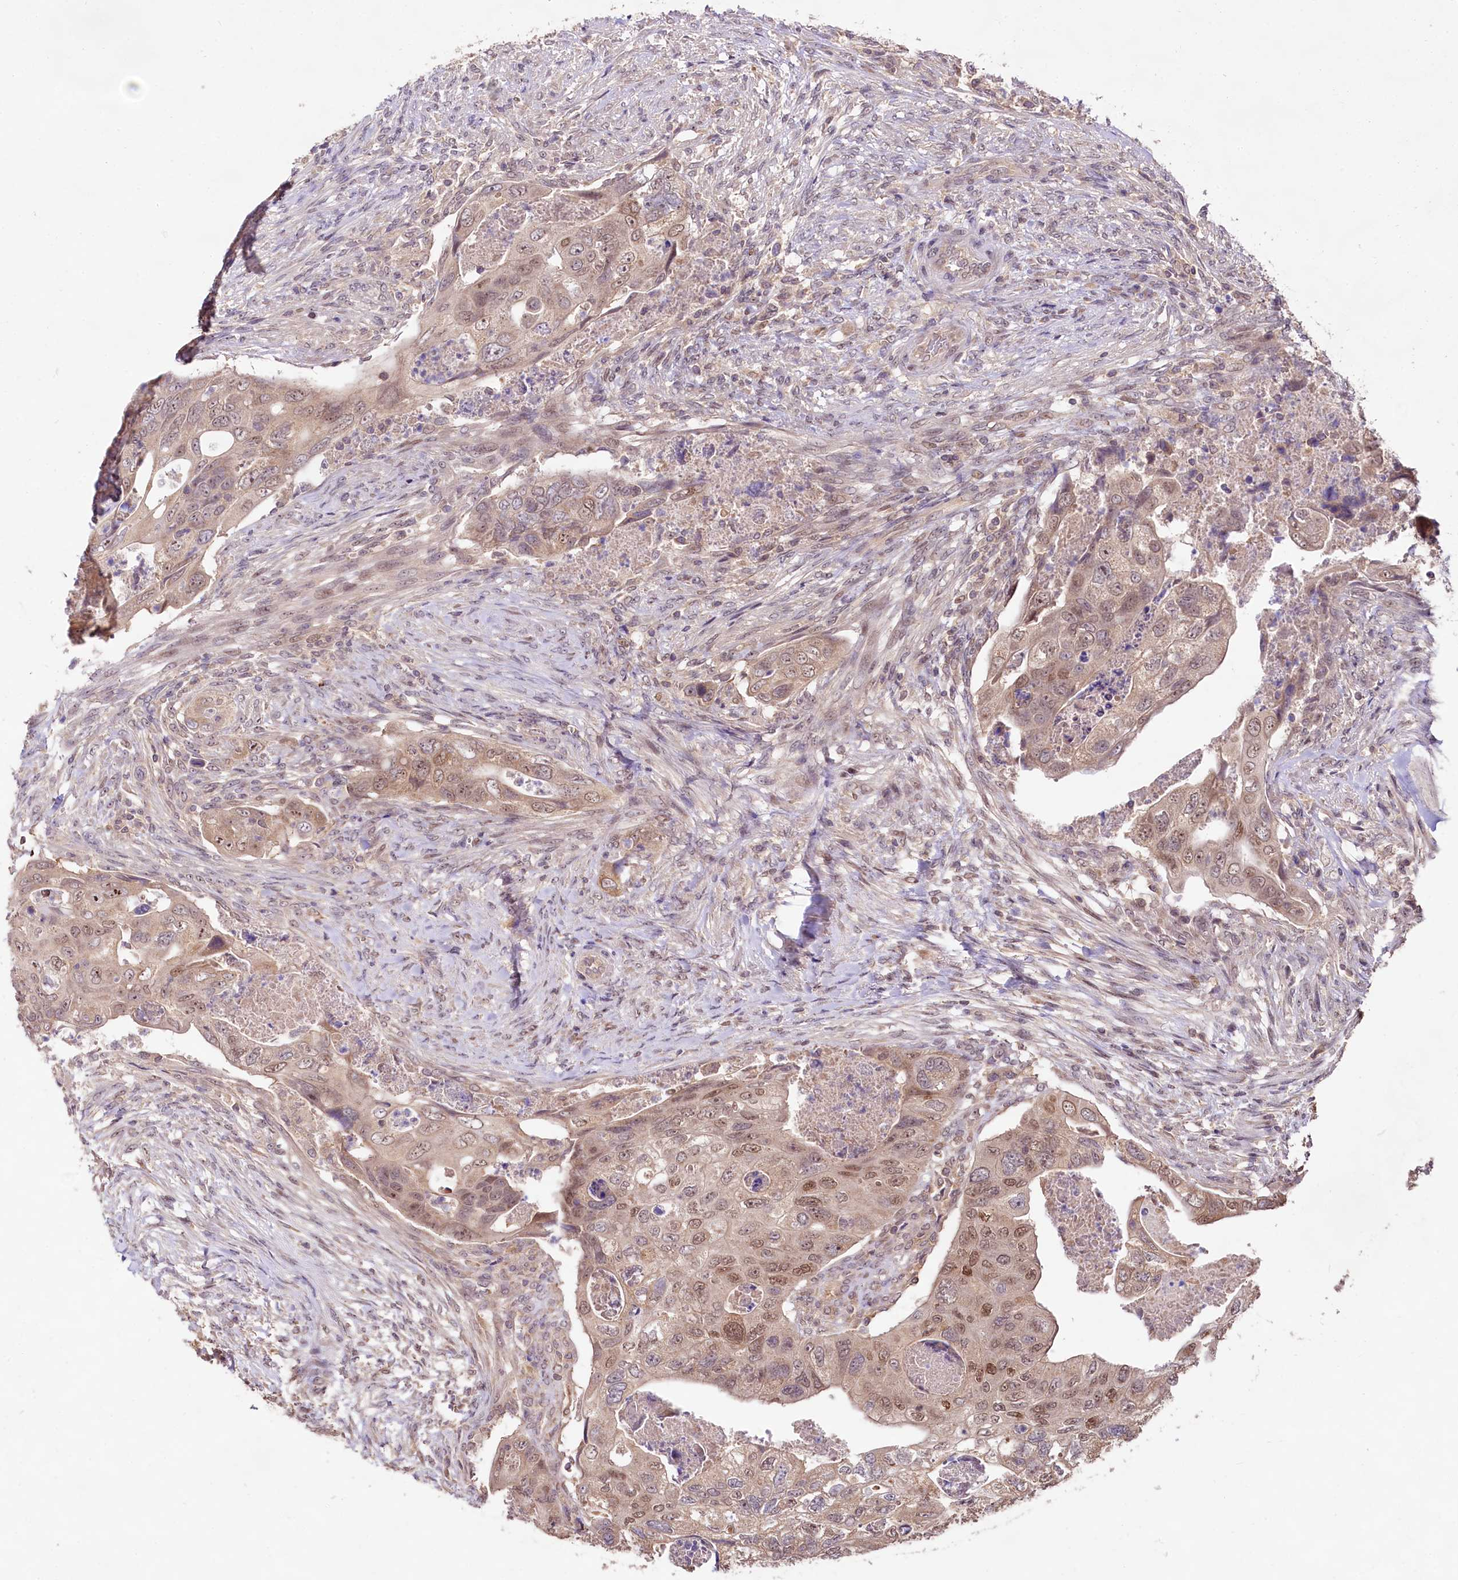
{"staining": {"intensity": "moderate", "quantity": "25%-75%", "location": "nuclear"}, "tissue": "colorectal cancer", "cell_type": "Tumor cells", "image_type": "cancer", "snomed": [{"axis": "morphology", "description": "Adenocarcinoma, NOS"}, {"axis": "topography", "description": "Rectum"}], "caption": "Colorectal adenocarcinoma was stained to show a protein in brown. There is medium levels of moderate nuclear positivity in approximately 25%-75% of tumor cells.", "gene": "RRP8", "patient": {"sex": "male", "age": 63}}